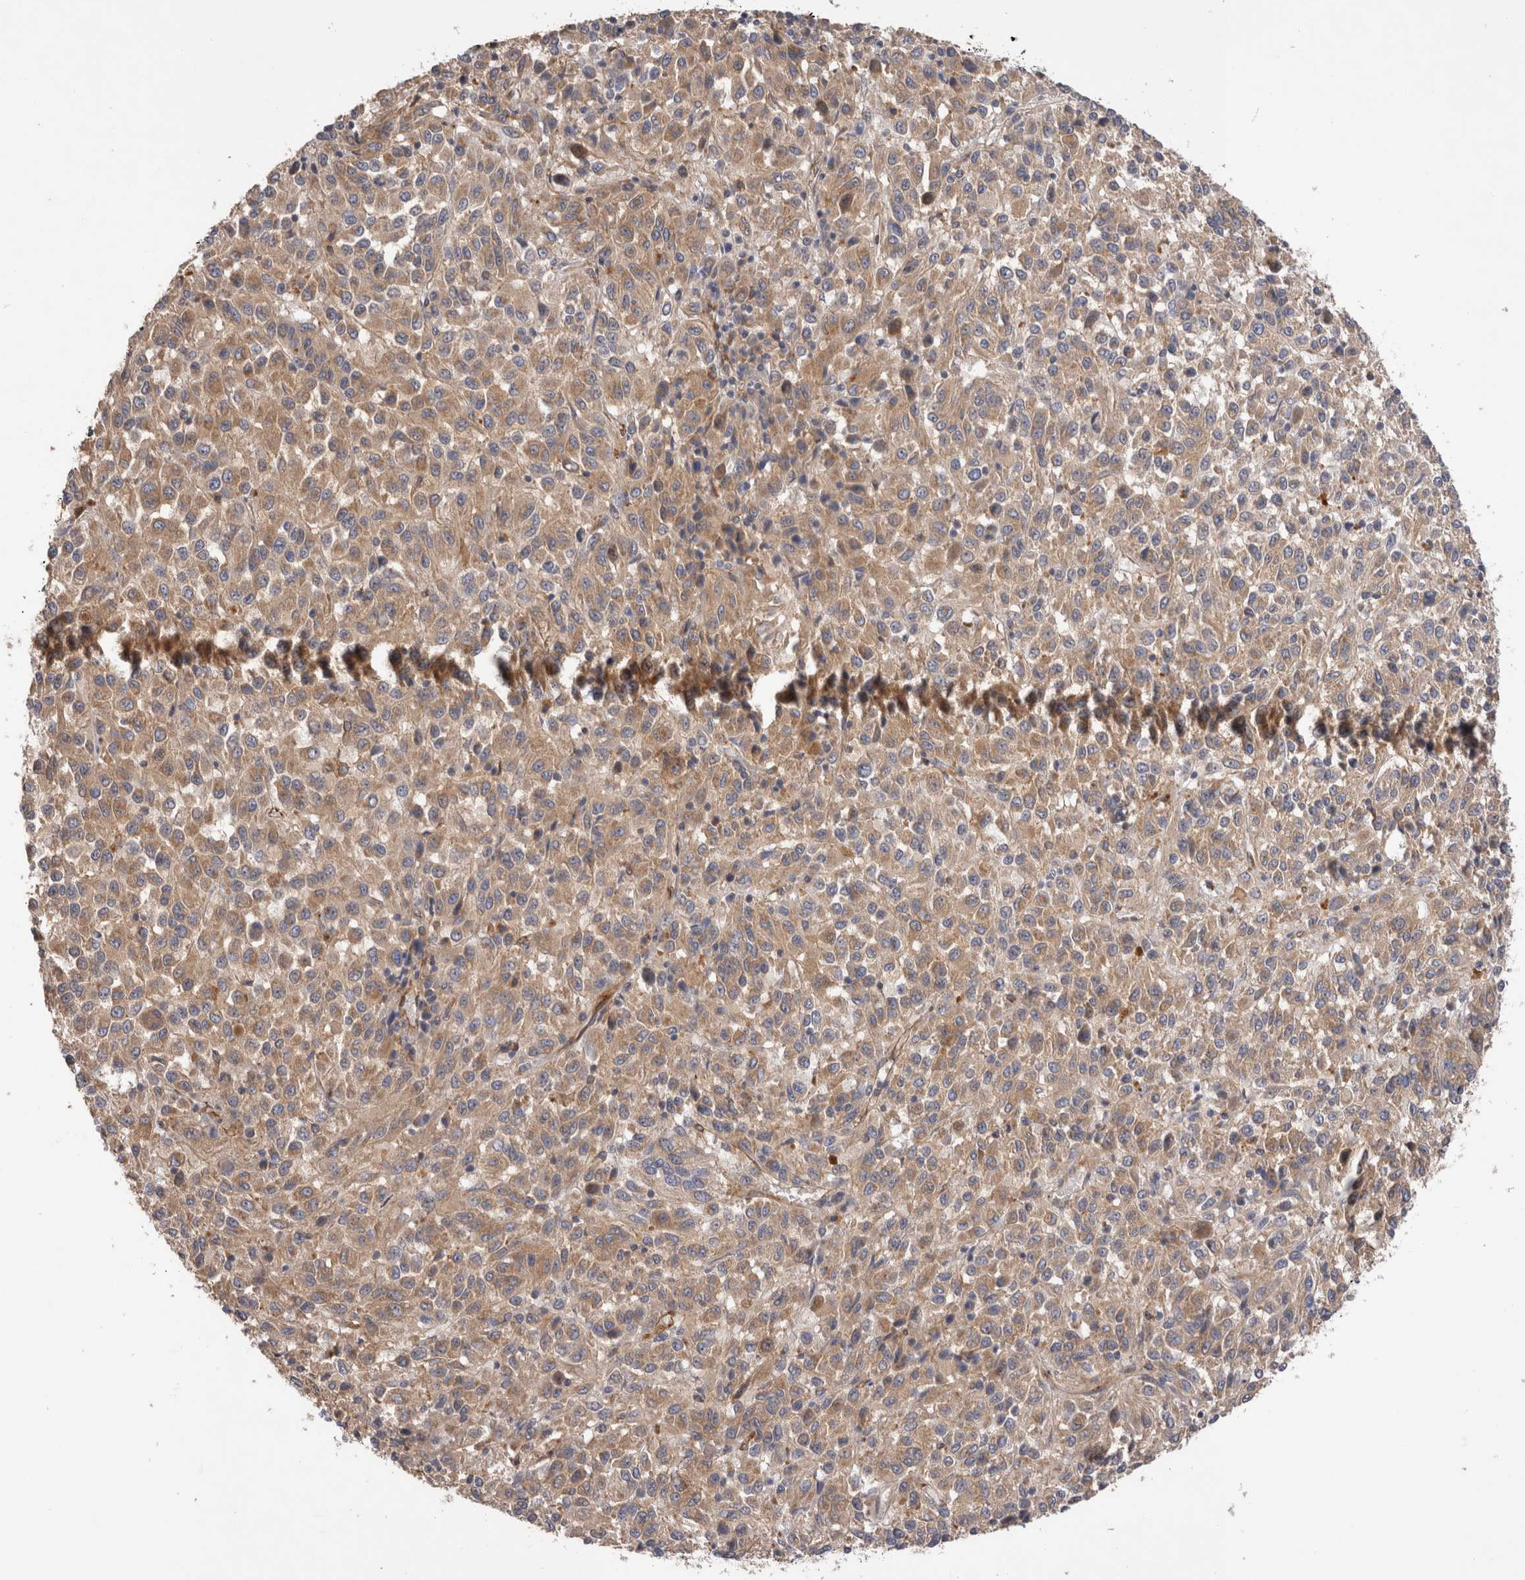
{"staining": {"intensity": "moderate", "quantity": ">75%", "location": "cytoplasmic/membranous"}, "tissue": "melanoma", "cell_type": "Tumor cells", "image_type": "cancer", "snomed": [{"axis": "morphology", "description": "Malignant melanoma, Metastatic site"}, {"axis": "topography", "description": "Lung"}], "caption": "About >75% of tumor cells in human melanoma show moderate cytoplasmic/membranous protein expression as visualized by brown immunohistochemical staining.", "gene": "BNIP2", "patient": {"sex": "male", "age": 64}}